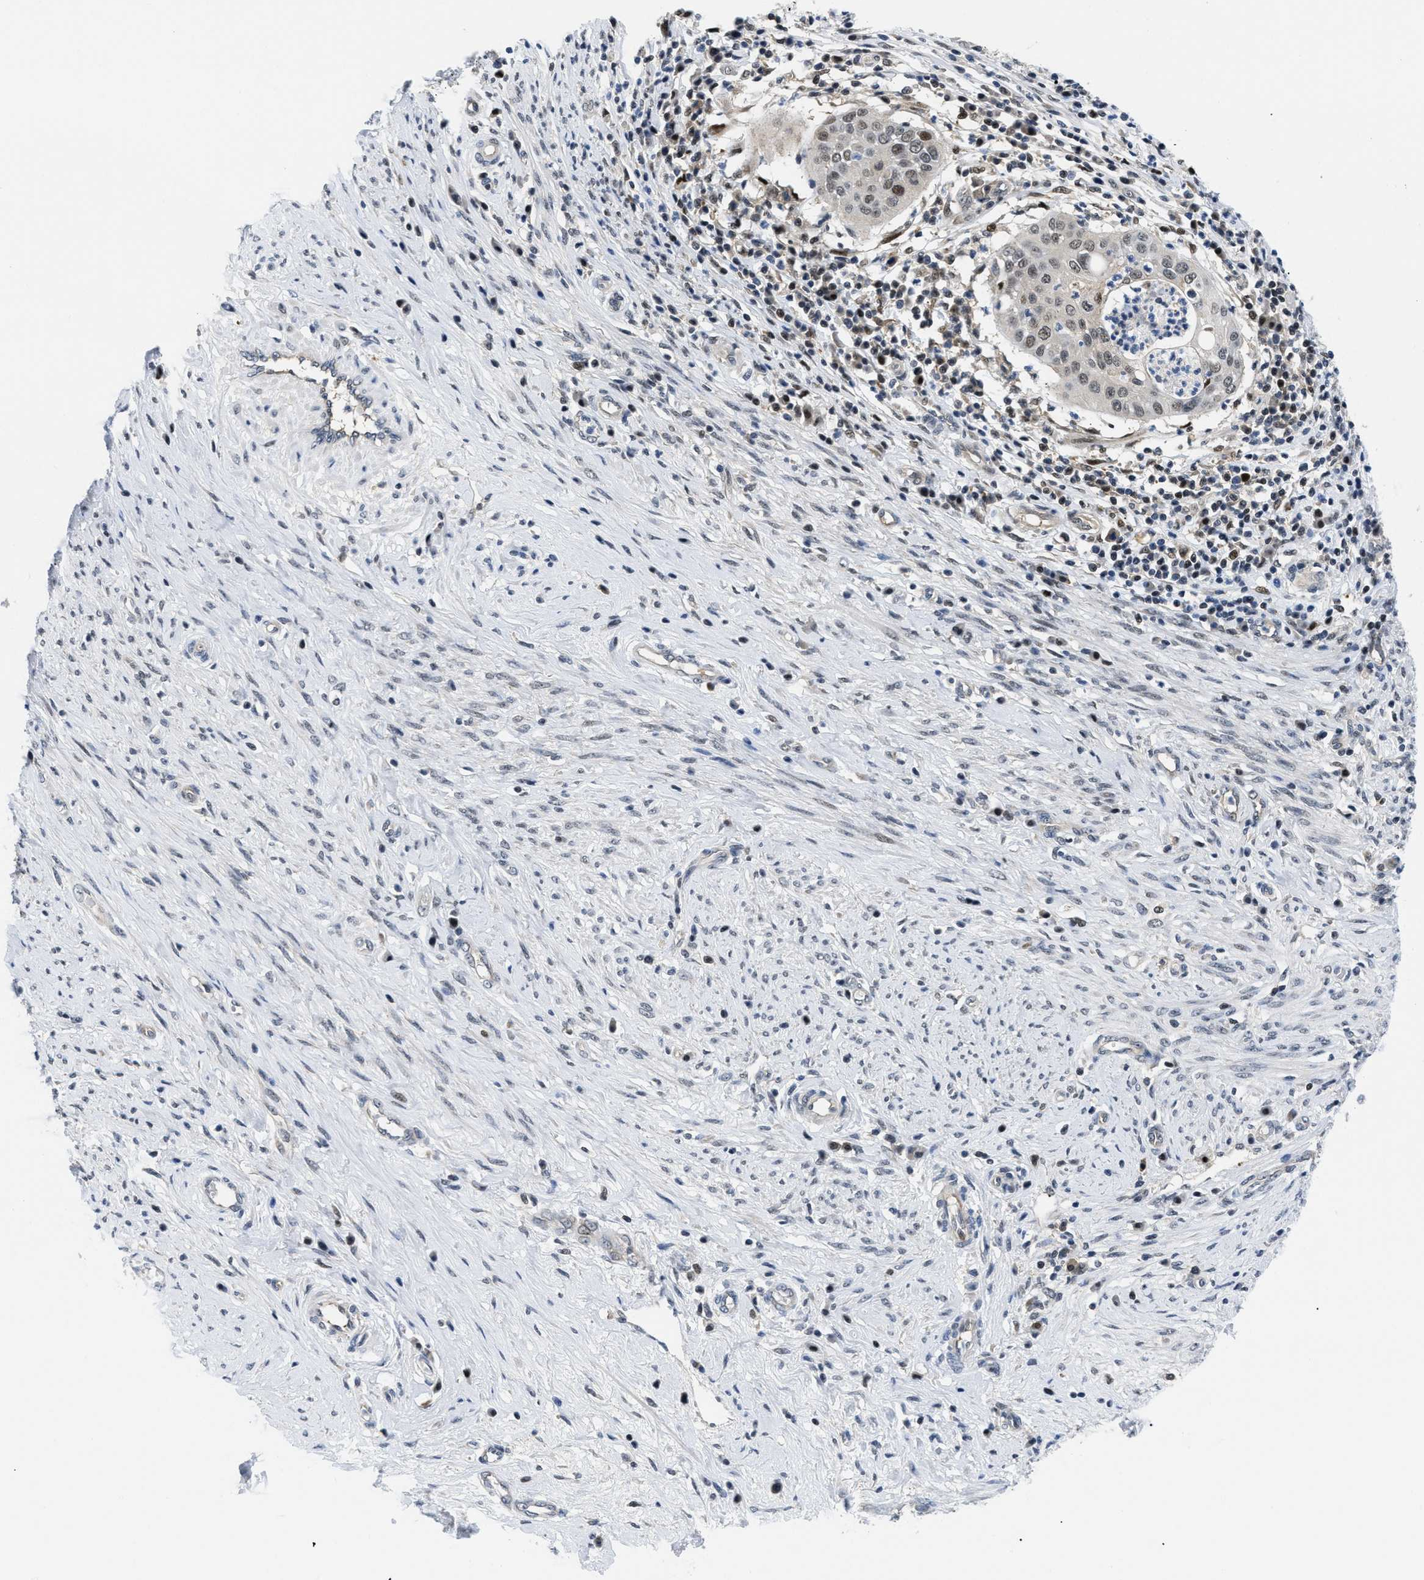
{"staining": {"intensity": "weak", "quantity": "<25%", "location": "nuclear"}, "tissue": "cervical cancer", "cell_type": "Tumor cells", "image_type": "cancer", "snomed": [{"axis": "morphology", "description": "Normal tissue, NOS"}, {"axis": "morphology", "description": "Squamous cell carcinoma, NOS"}, {"axis": "topography", "description": "Cervix"}], "caption": "High power microscopy image of an IHC photomicrograph of cervical cancer (squamous cell carcinoma), revealing no significant positivity in tumor cells.", "gene": "SLC29A2", "patient": {"sex": "female", "age": 39}}